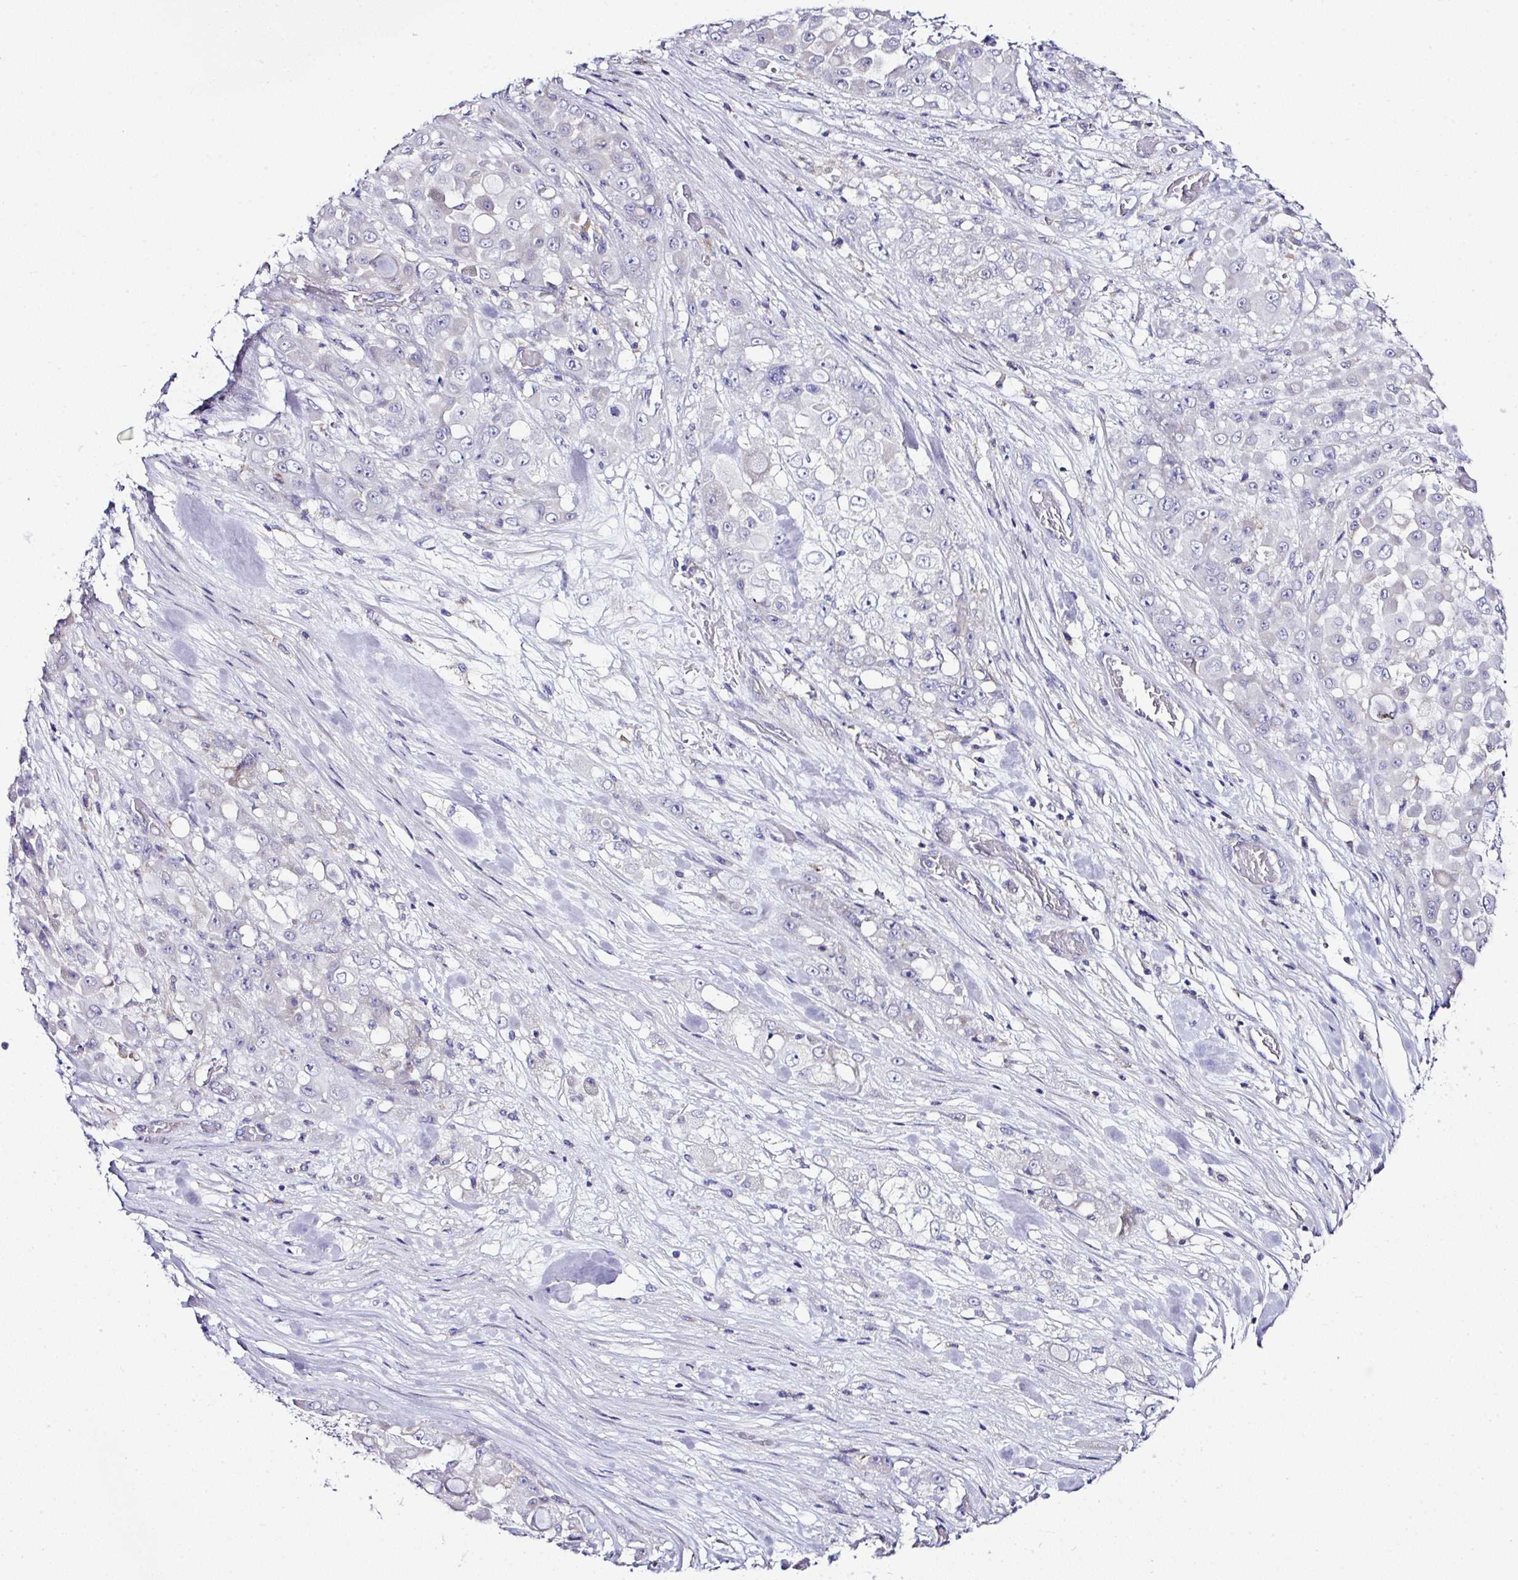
{"staining": {"intensity": "negative", "quantity": "none", "location": "none"}, "tissue": "stomach cancer", "cell_type": "Tumor cells", "image_type": "cancer", "snomed": [{"axis": "morphology", "description": "Adenocarcinoma, NOS"}, {"axis": "topography", "description": "Stomach"}], "caption": "Tumor cells show no significant protein staining in stomach adenocarcinoma.", "gene": "OR4P4", "patient": {"sex": "female", "age": 76}}